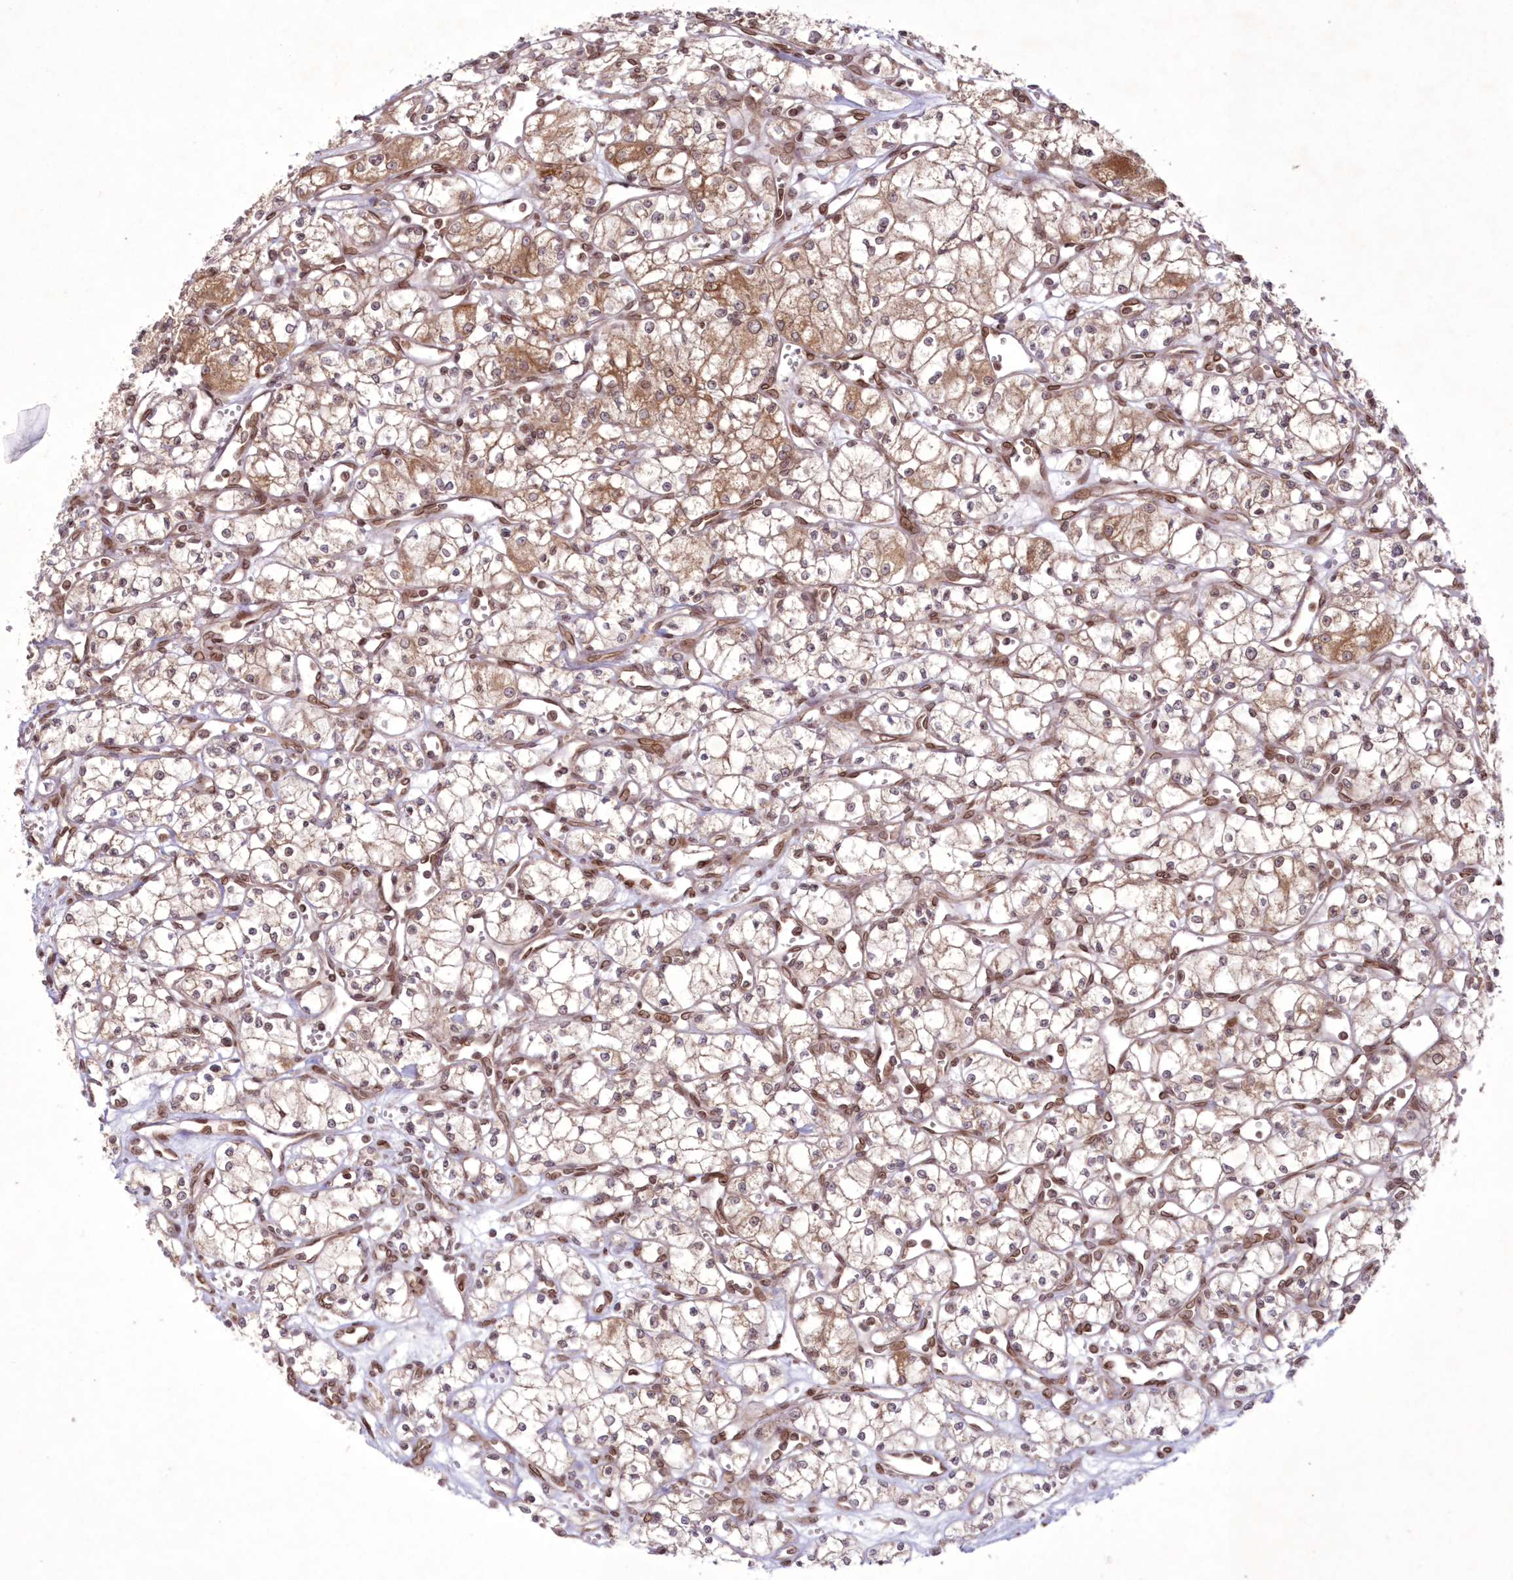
{"staining": {"intensity": "weak", "quantity": ">75%", "location": "cytoplasmic/membranous,nuclear"}, "tissue": "renal cancer", "cell_type": "Tumor cells", "image_type": "cancer", "snomed": [{"axis": "morphology", "description": "Adenocarcinoma, NOS"}, {"axis": "topography", "description": "Kidney"}], "caption": "Adenocarcinoma (renal) stained with immunohistochemistry reveals weak cytoplasmic/membranous and nuclear staining in approximately >75% of tumor cells.", "gene": "DNAJC27", "patient": {"sex": "male", "age": 59}}